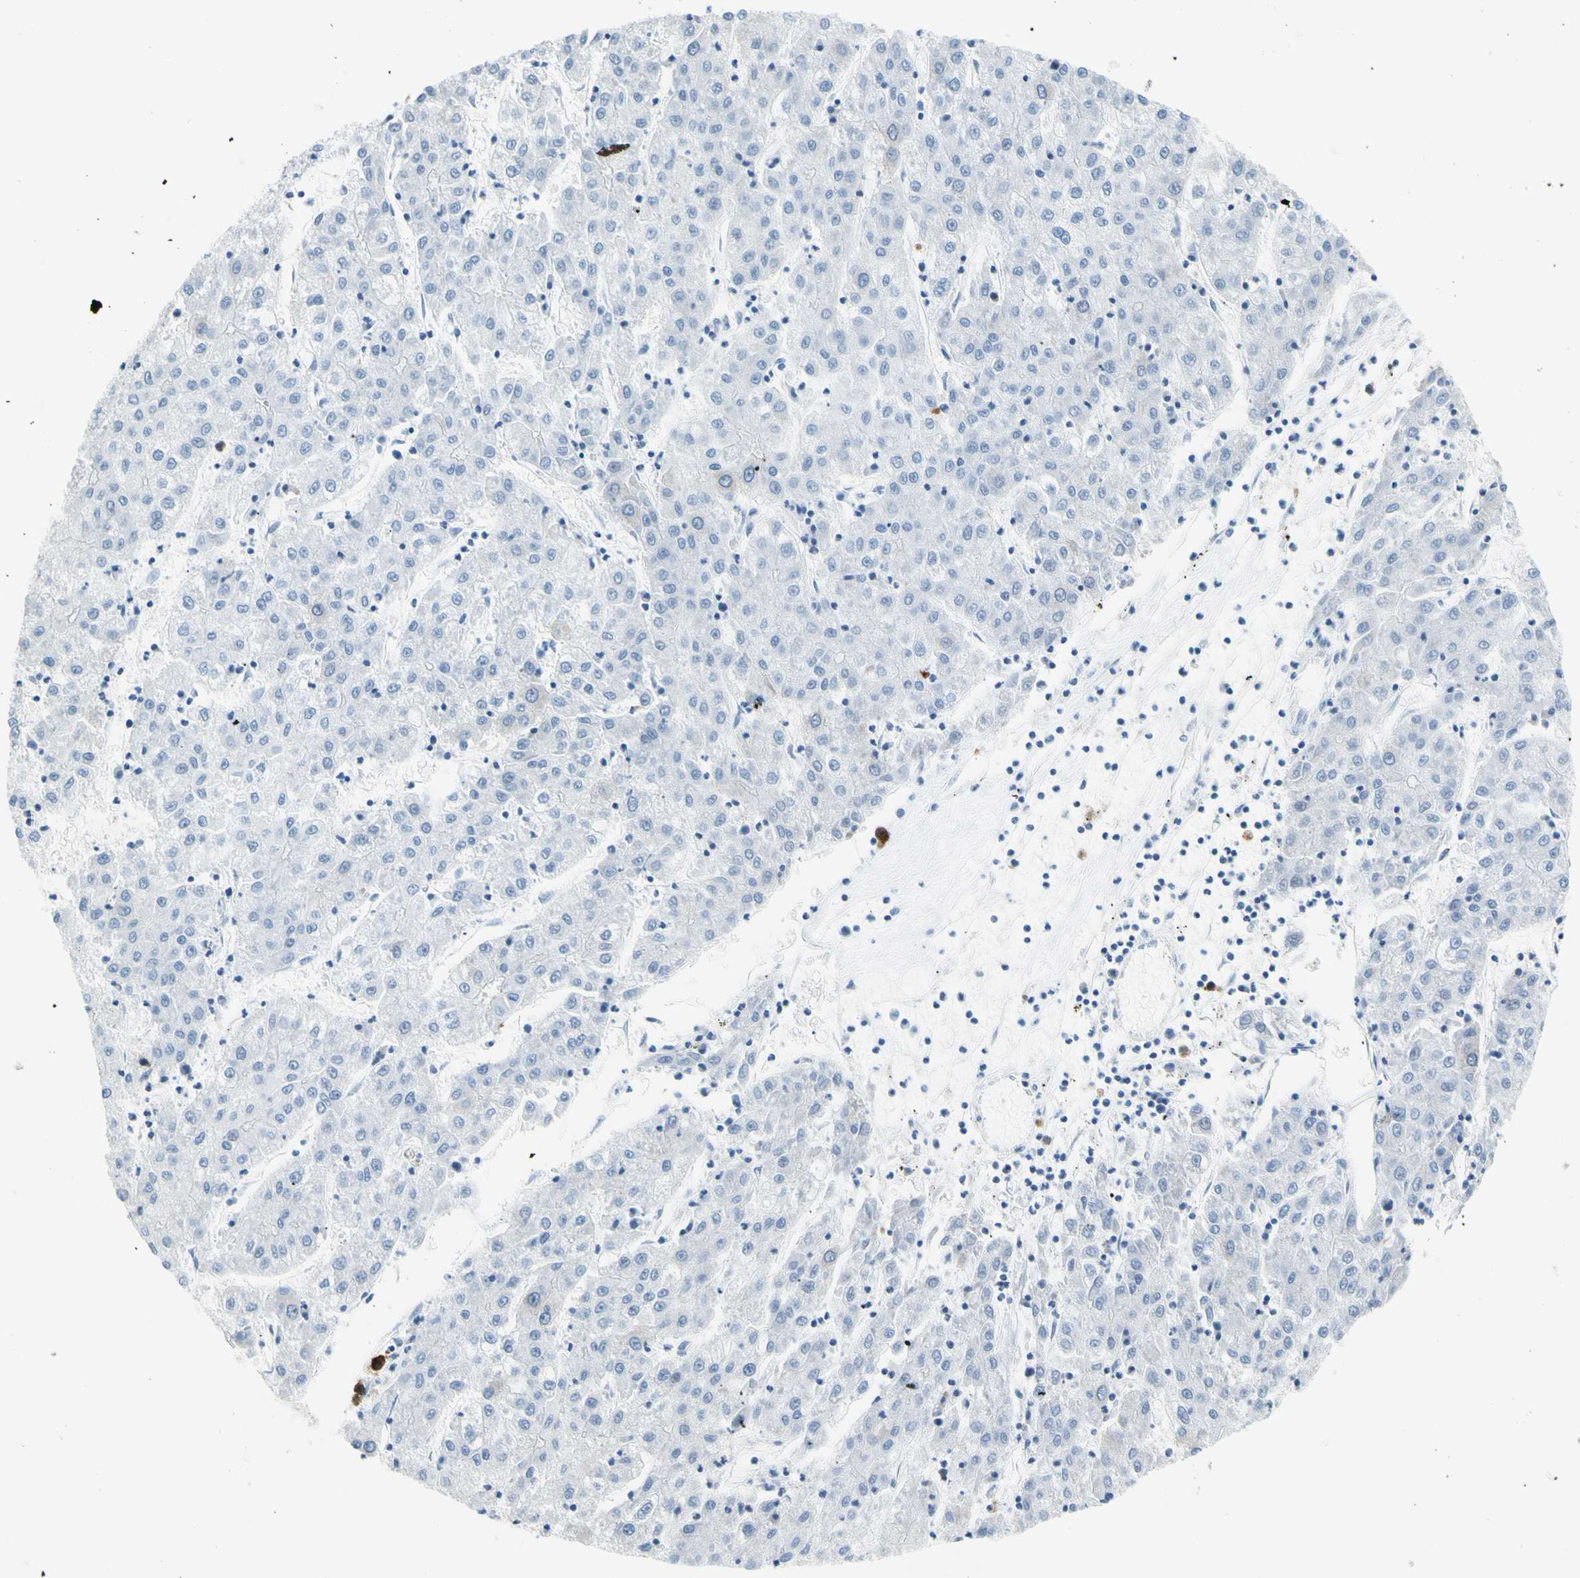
{"staining": {"intensity": "negative", "quantity": "none", "location": "none"}, "tissue": "liver cancer", "cell_type": "Tumor cells", "image_type": "cancer", "snomed": [{"axis": "morphology", "description": "Carcinoma, Hepatocellular, NOS"}, {"axis": "topography", "description": "Liver"}], "caption": "Immunohistochemical staining of human liver cancer exhibits no significant expression in tumor cells.", "gene": "TACC3", "patient": {"sex": "male", "age": 72}}